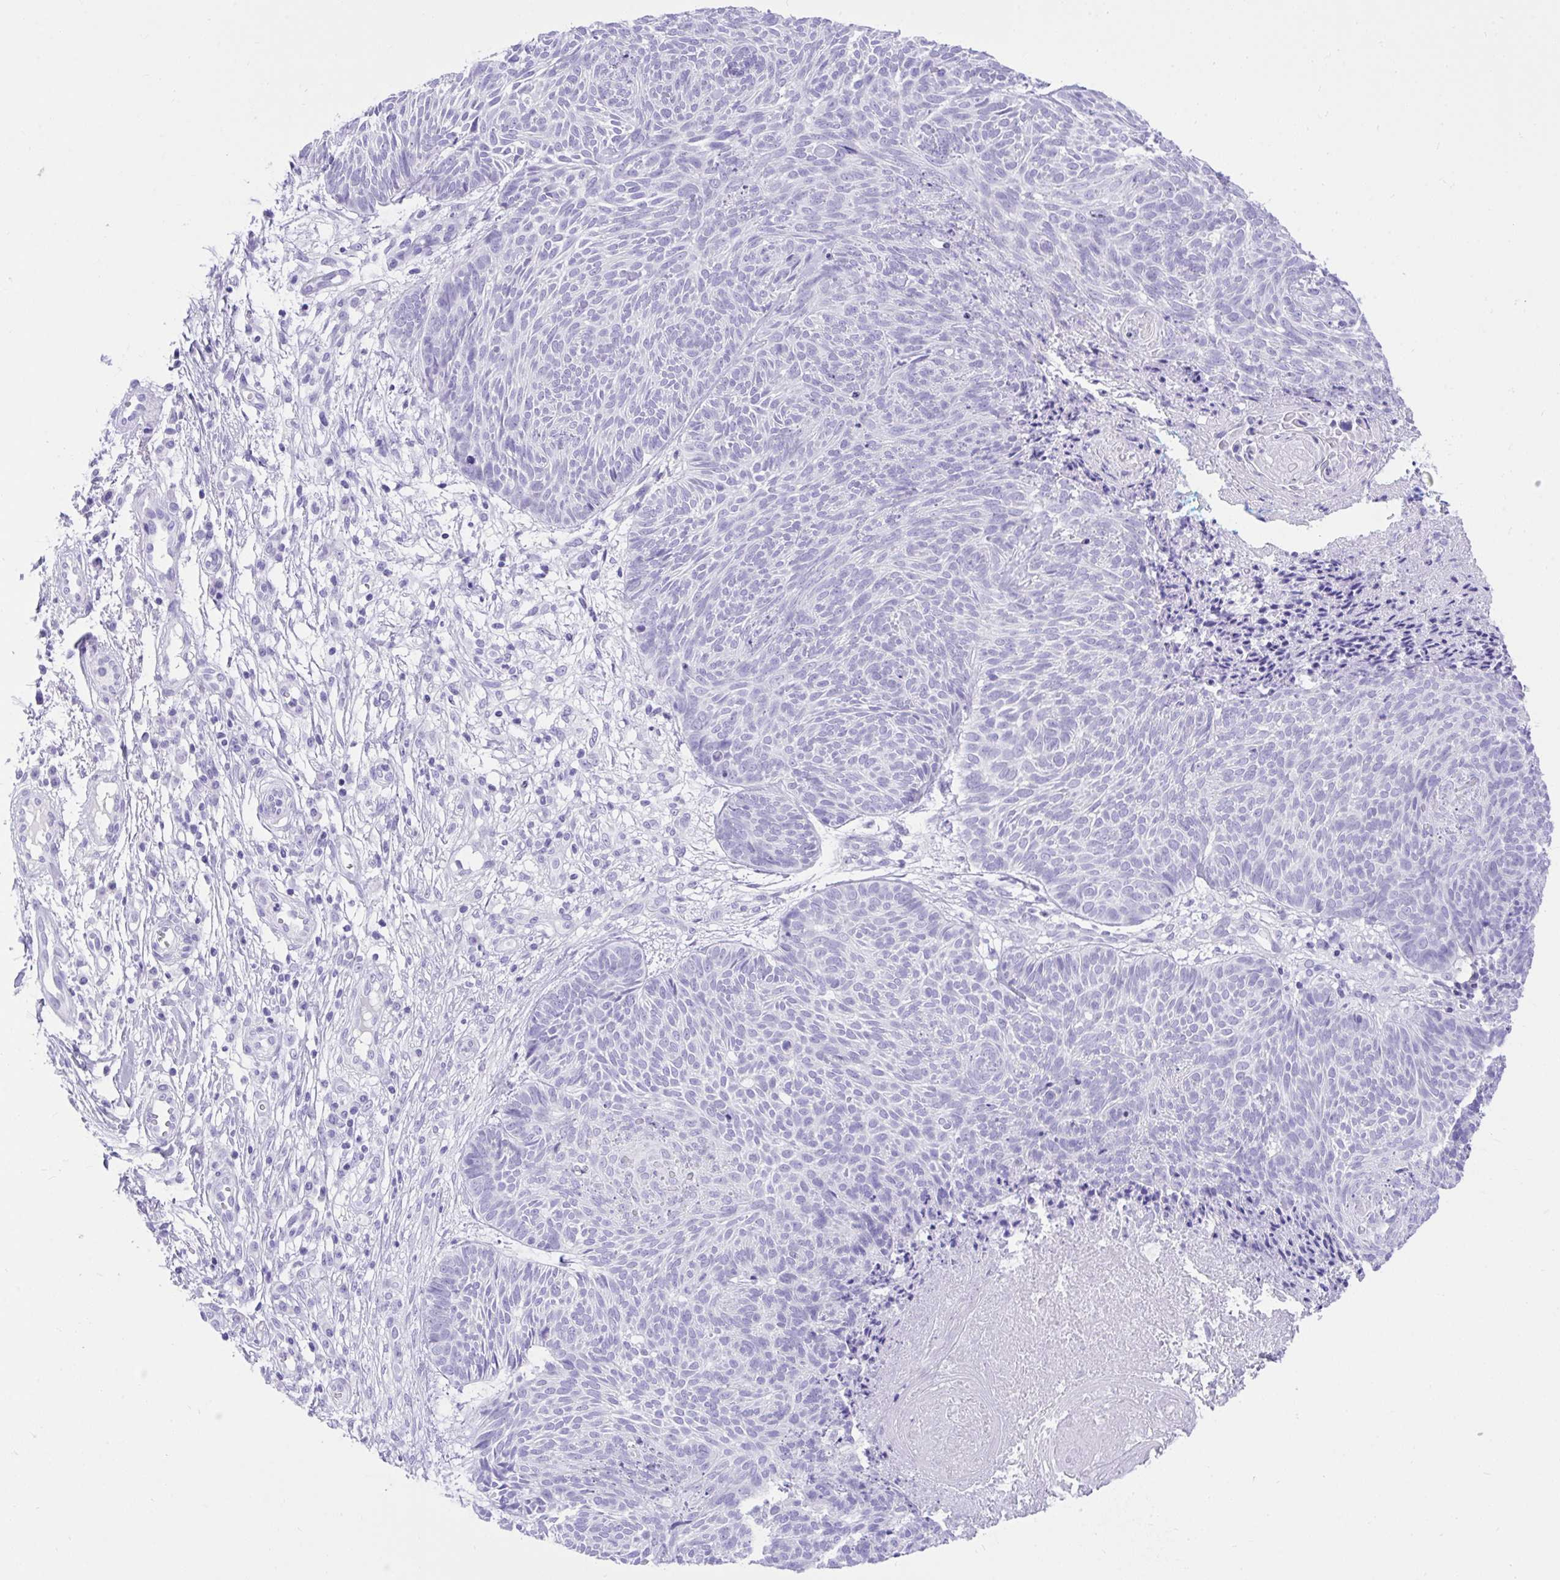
{"staining": {"intensity": "negative", "quantity": "none", "location": "none"}, "tissue": "skin cancer", "cell_type": "Tumor cells", "image_type": "cancer", "snomed": [{"axis": "morphology", "description": "Basal cell carcinoma"}, {"axis": "topography", "description": "Skin"}, {"axis": "topography", "description": "Skin of trunk"}], "caption": "IHC of skin cancer demonstrates no staining in tumor cells.", "gene": "KCNN4", "patient": {"sex": "male", "age": 74}}